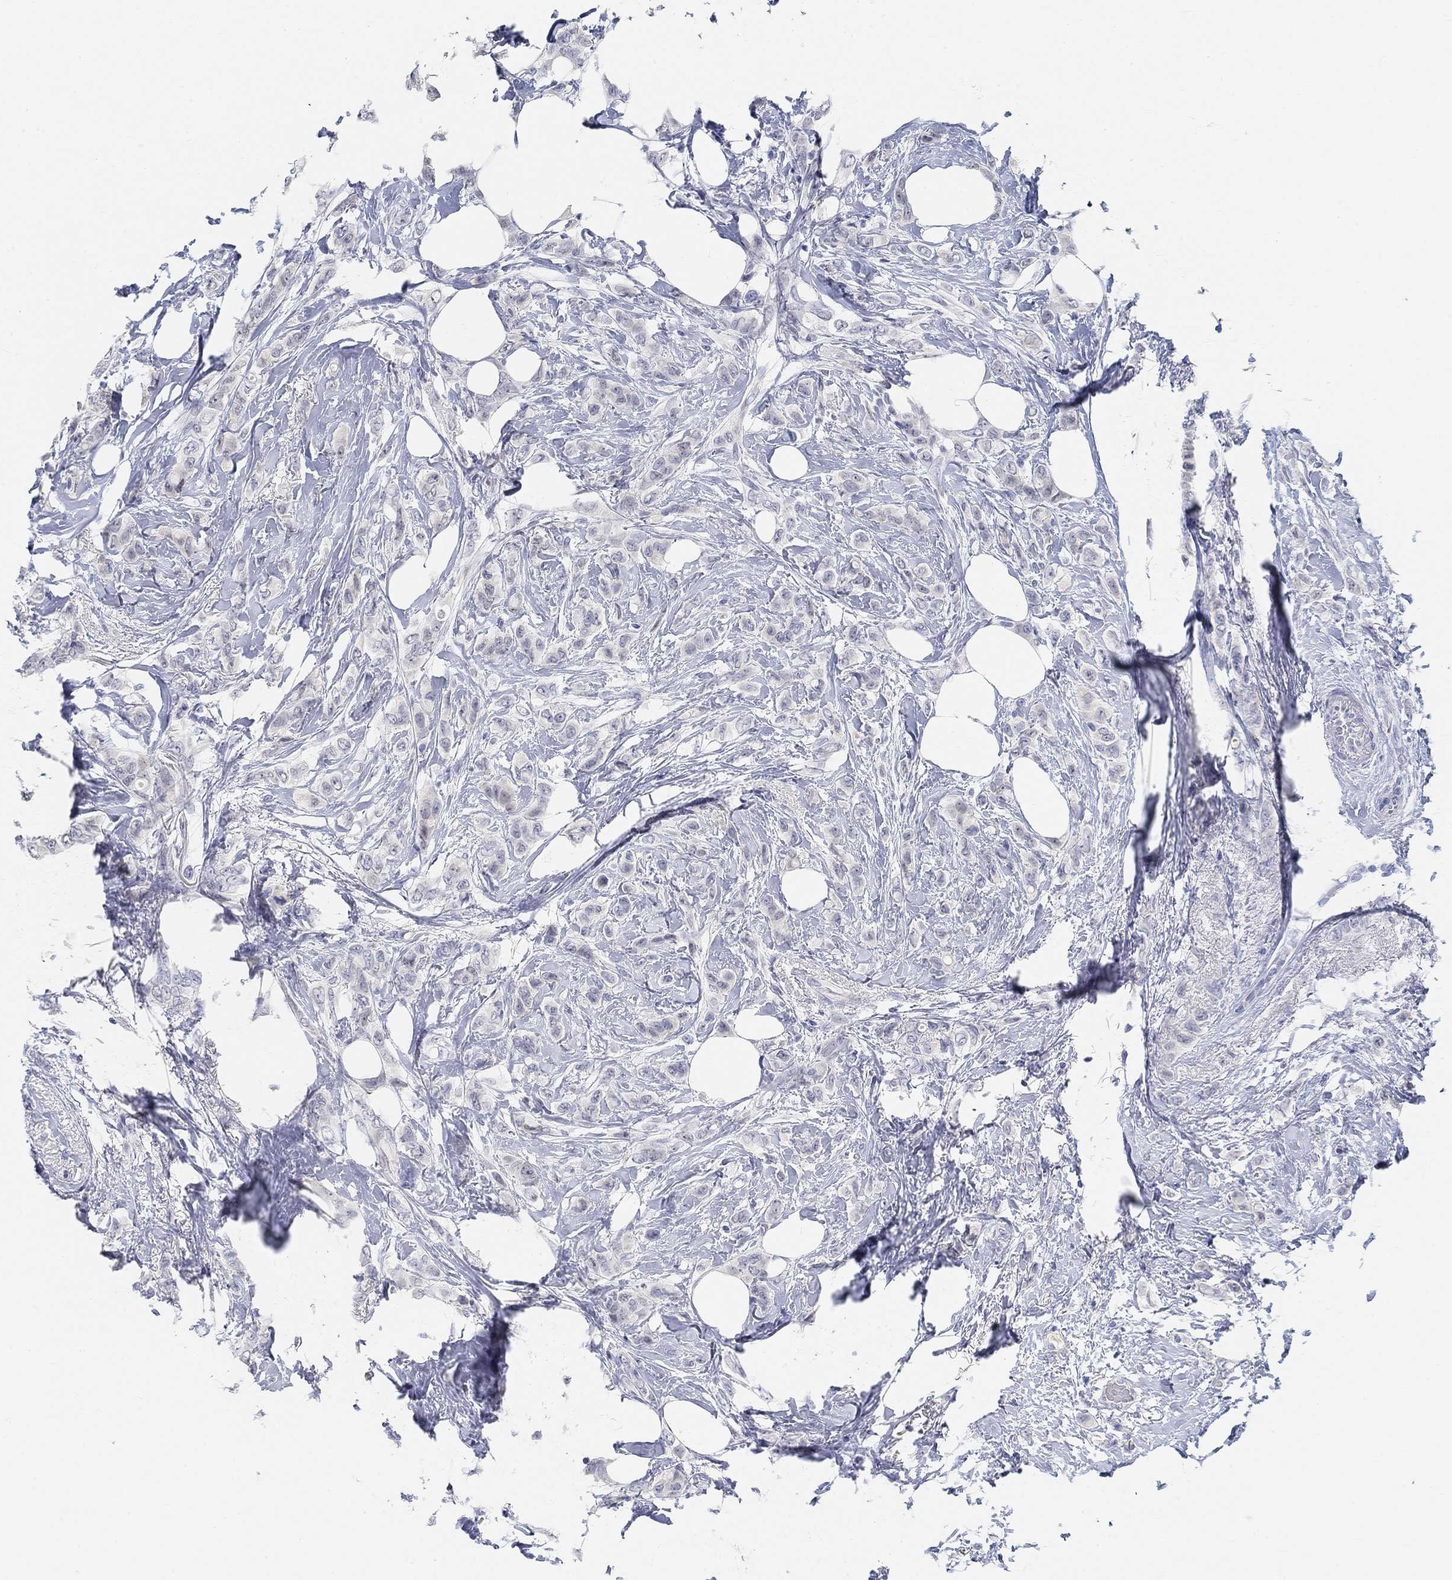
{"staining": {"intensity": "negative", "quantity": "none", "location": "none"}, "tissue": "breast cancer", "cell_type": "Tumor cells", "image_type": "cancer", "snomed": [{"axis": "morphology", "description": "Lobular carcinoma"}, {"axis": "topography", "description": "Breast"}], "caption": "Breast cancer (lobular carcinoma) was stained to show a protein in brown. There is no significant positivity in tumor cells.", "gene": "SNTG2", "patient": {"sex": "female", "age": 66}}